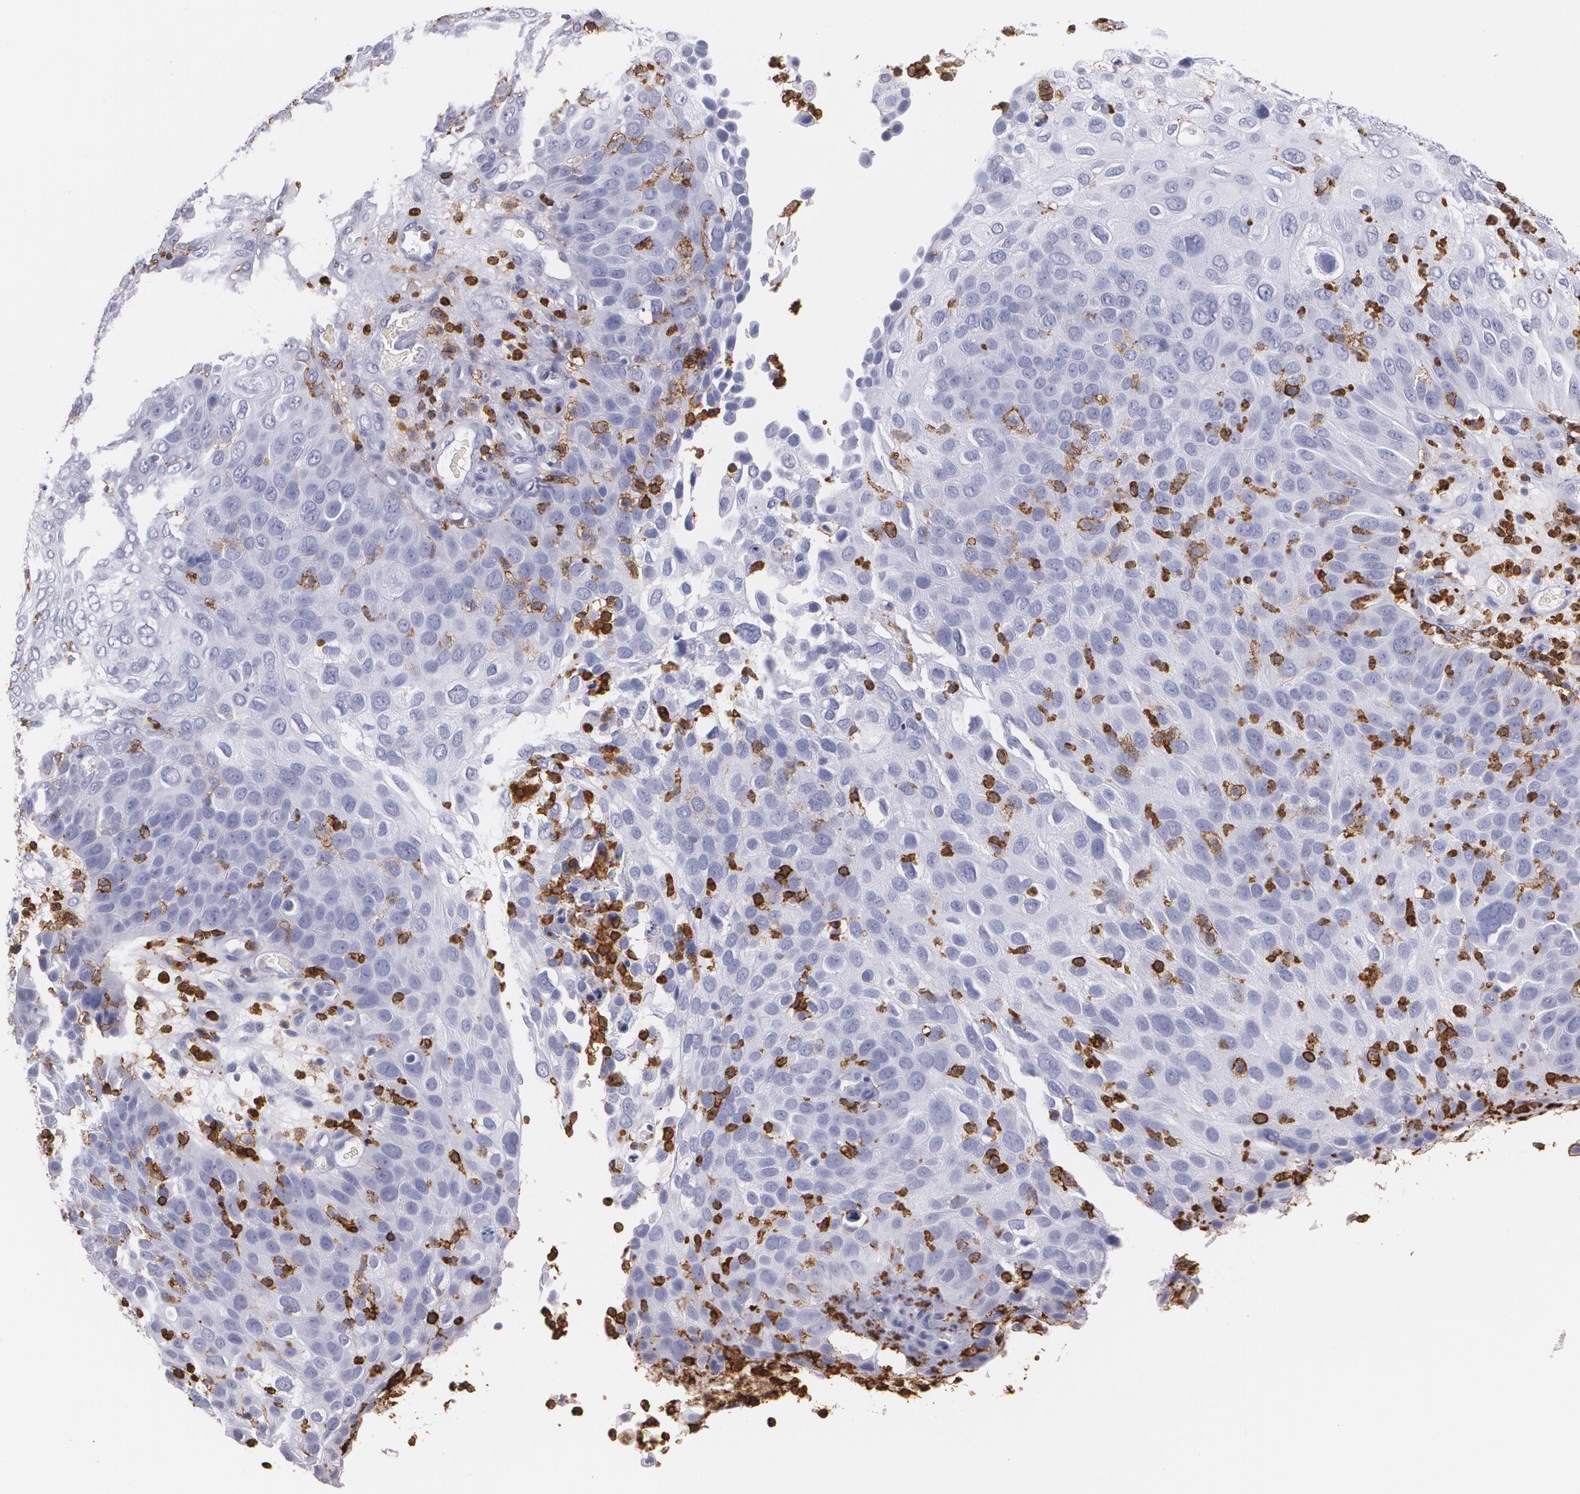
{"staining": {"intensity": "negative", "quantity": "none", "location": "none"}, "tissue": "skin cancer", "cell_type": "Tumor cells", "image_type": "cancer", "snomed": [{"axis": "morphology", "description": "Squamous cell carcinoma, NOS"}, {"axis": "topography", "description": "Skin"}], "caption": "Photomicrograph shows no significant protein staining in tumor cells of squamous cell carcinoma (skin). Nuclei are stained in blue.", "gene": "PTPRC", "patient": {"sex": "male", "age": 87}}